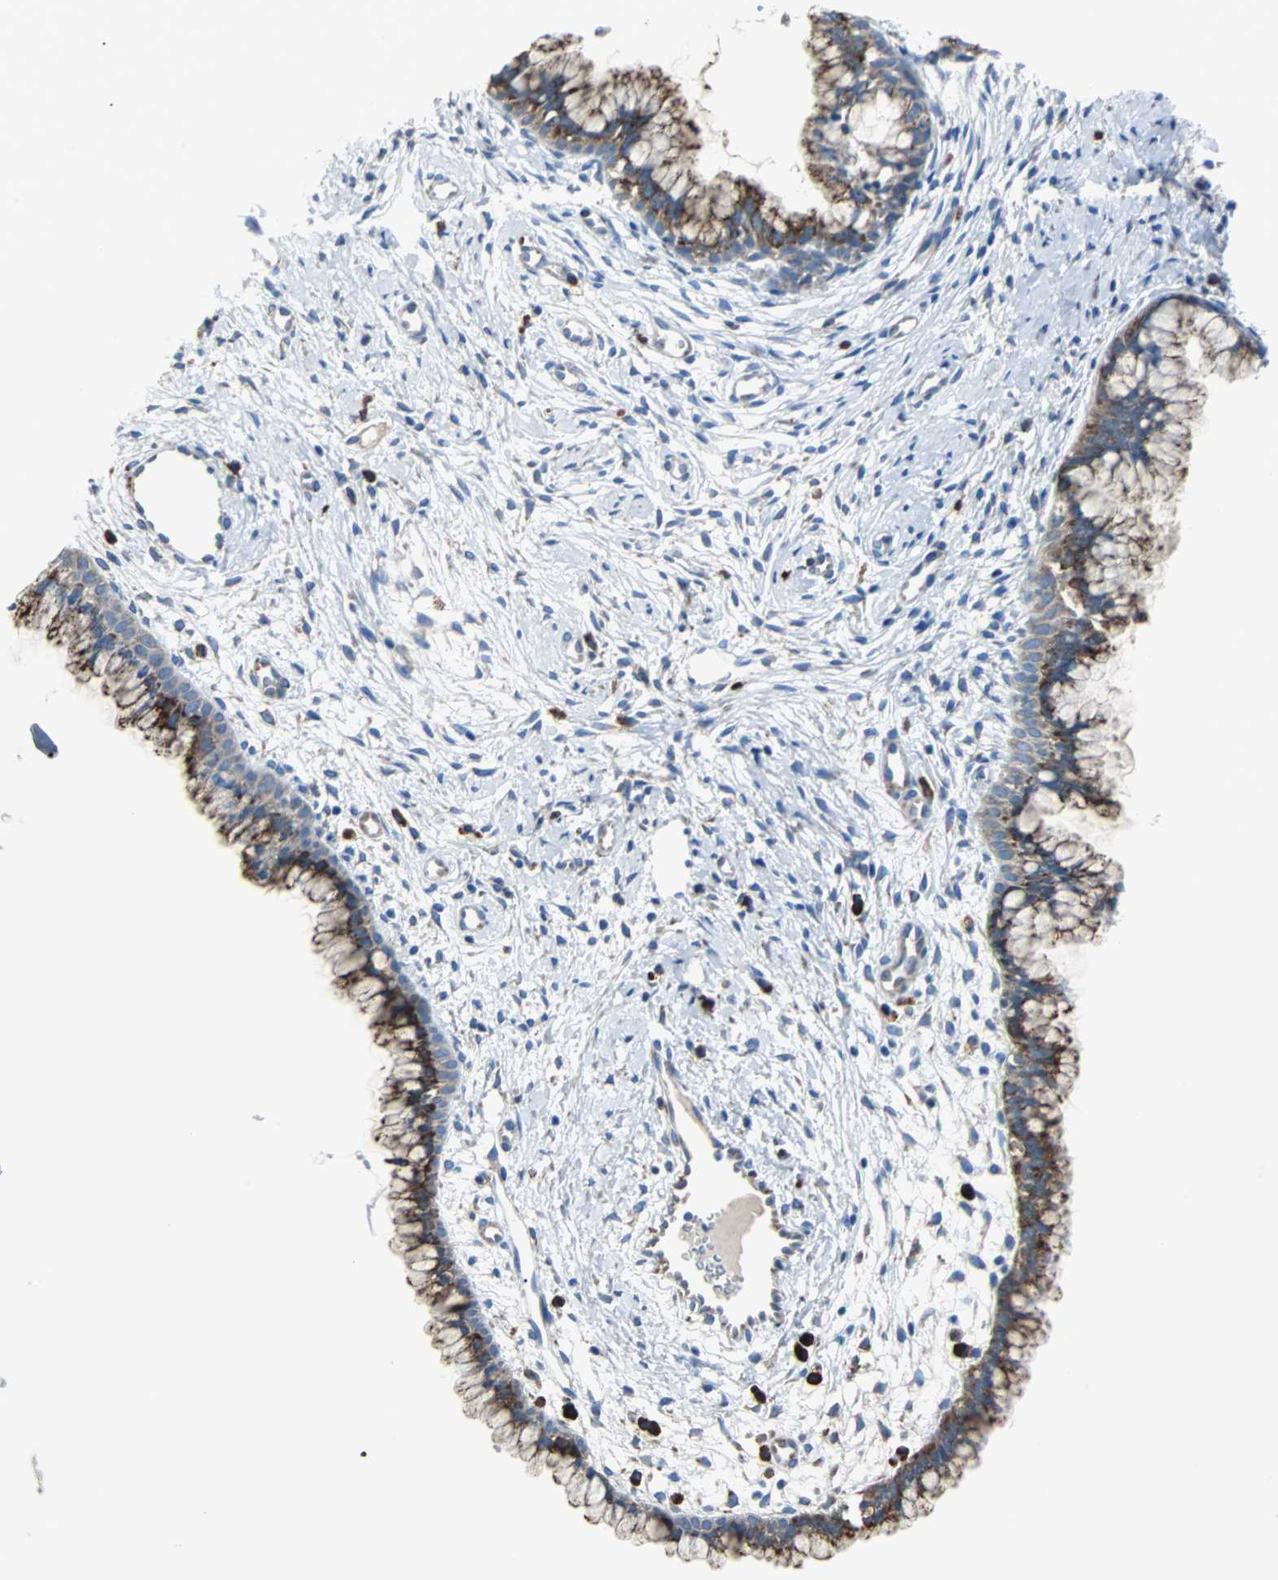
{"staining": {"intensity": "strong", "quantity": ">75%", "location": "cytoplasmic/membranous"}, "tissue": "cervix", "cell_type": "Glandular cells", "image_type": "normal", "snomed": [{"axis": "morphology", "description": "Normal tissue, NOS"}, {"axis": "topography", "description": "Cervix"}], "caption": "Strong cytoplasmic/membranous expression for a protein is present in about >75% of glandular cells of benign cervix using immunohistochemistry (IHC).", "gene": "PDIA4", "patient": {"sex": "female", "age": 39}}